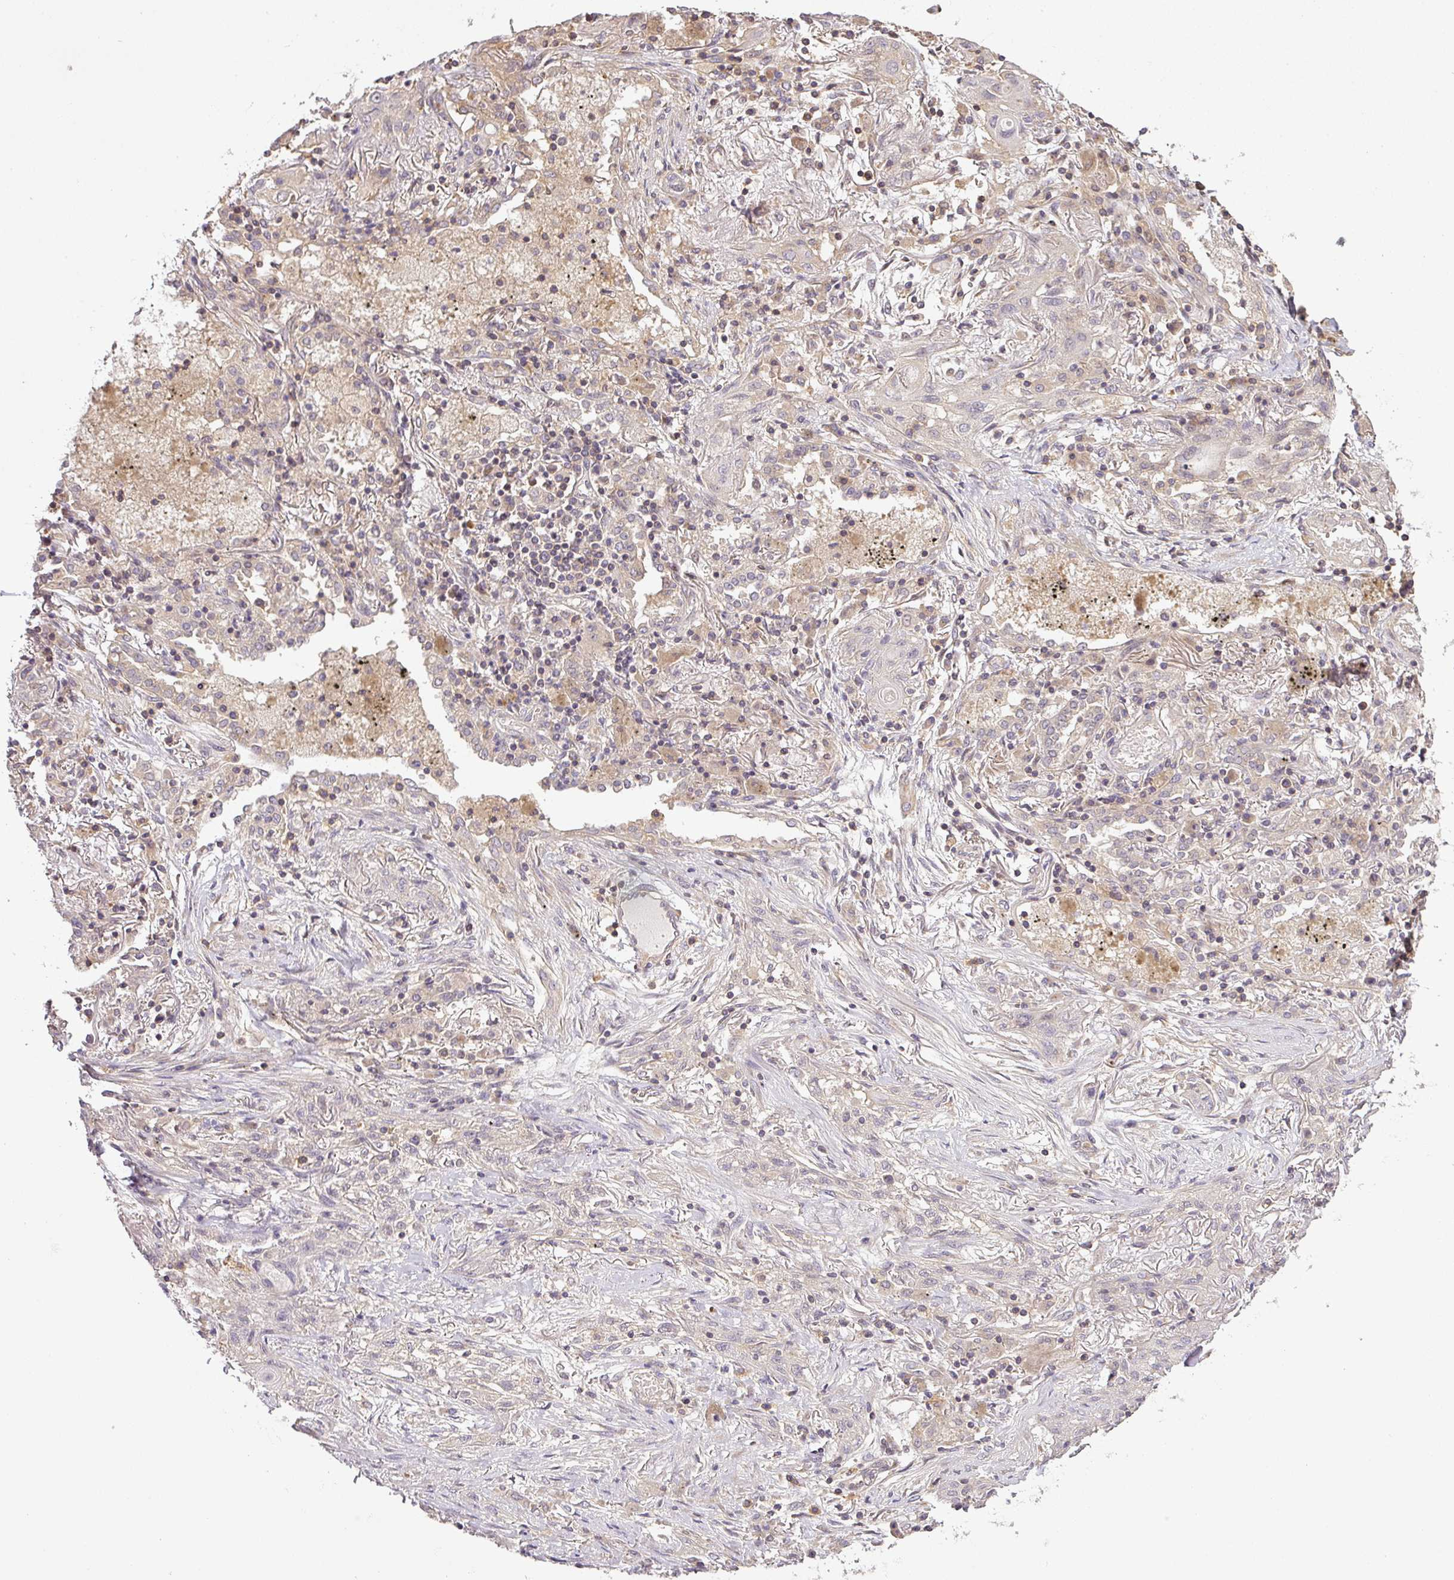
{"staining": {"intensity": "negative", "quantity": "none", "location": "none"}, "tissue": "lung cancer", "cell_type": "Tumor cells", "image_type": "cancer", "snomed": [{"axis": "morphology", "description": "Squamous cell carcinoma, NOS"}, {"axis": "topography", "description": "Lung"}], "caption": "The IHC micrograph has no significant staining in tumor cells of lung cancer tissue.", "gene": "TCL1B", "patient": {"sex": "female", "age": 47}}